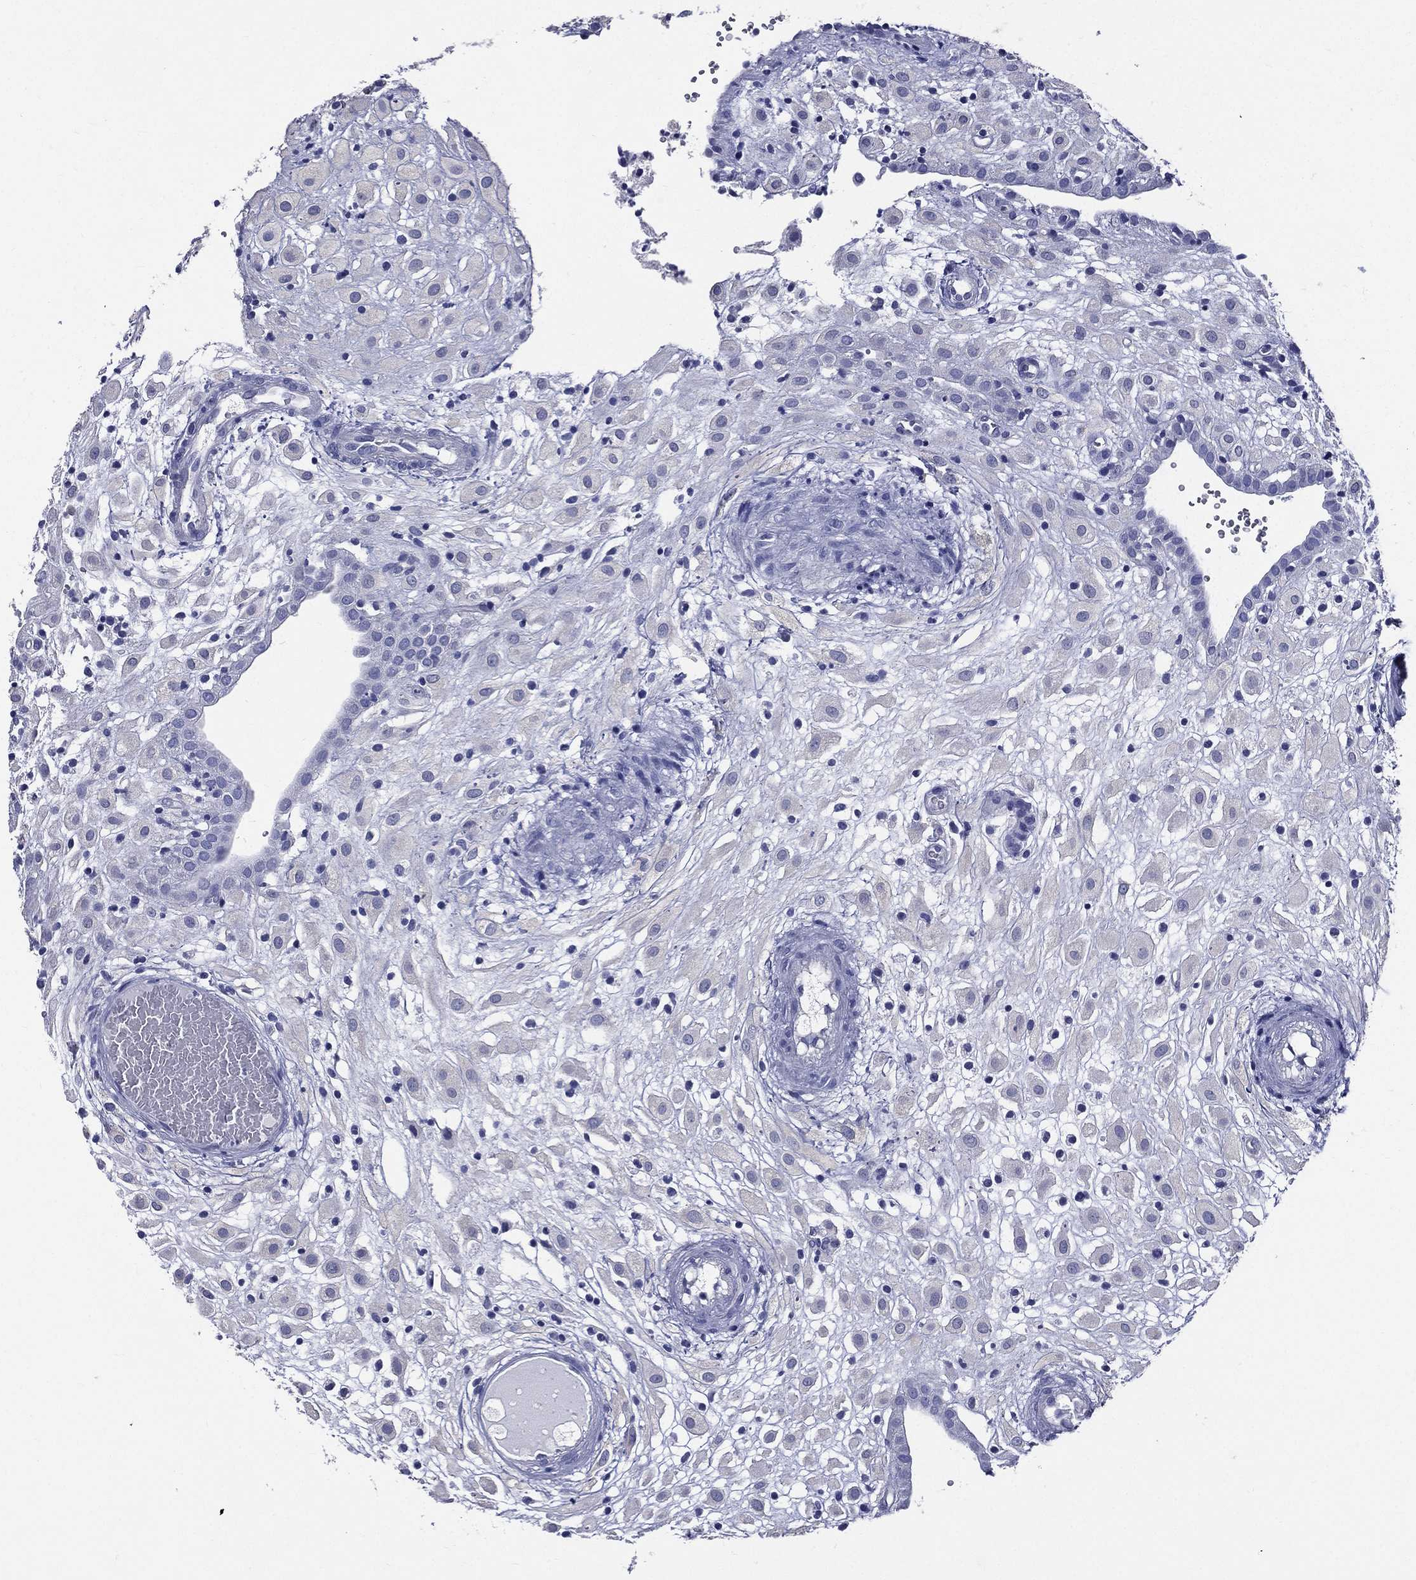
{"staining": {"intensity": "weak", "quantity": "<25%", "location": "cytoplasmic/membranous"}, "tissue": "placenta", "cell_type": "Decidual cells", "image_type": "normal", "snomed": [{"axis": "morphology", "description": "Normal tissue, NOS"}, {"axis": "topography", "description": "Placenta"}], "caption": "This histopathology image is of benign placenta stained with immunohistochemistry to label a protein in brown with the nuclei are counter-stained blue. There is no expression in decidual cells. The staining is performed using DAB brown chromogen with nuclei counter-stained in using hematoxylin.", "gene": "DPYS", "patient": {"sex": "female", "age": 24}}